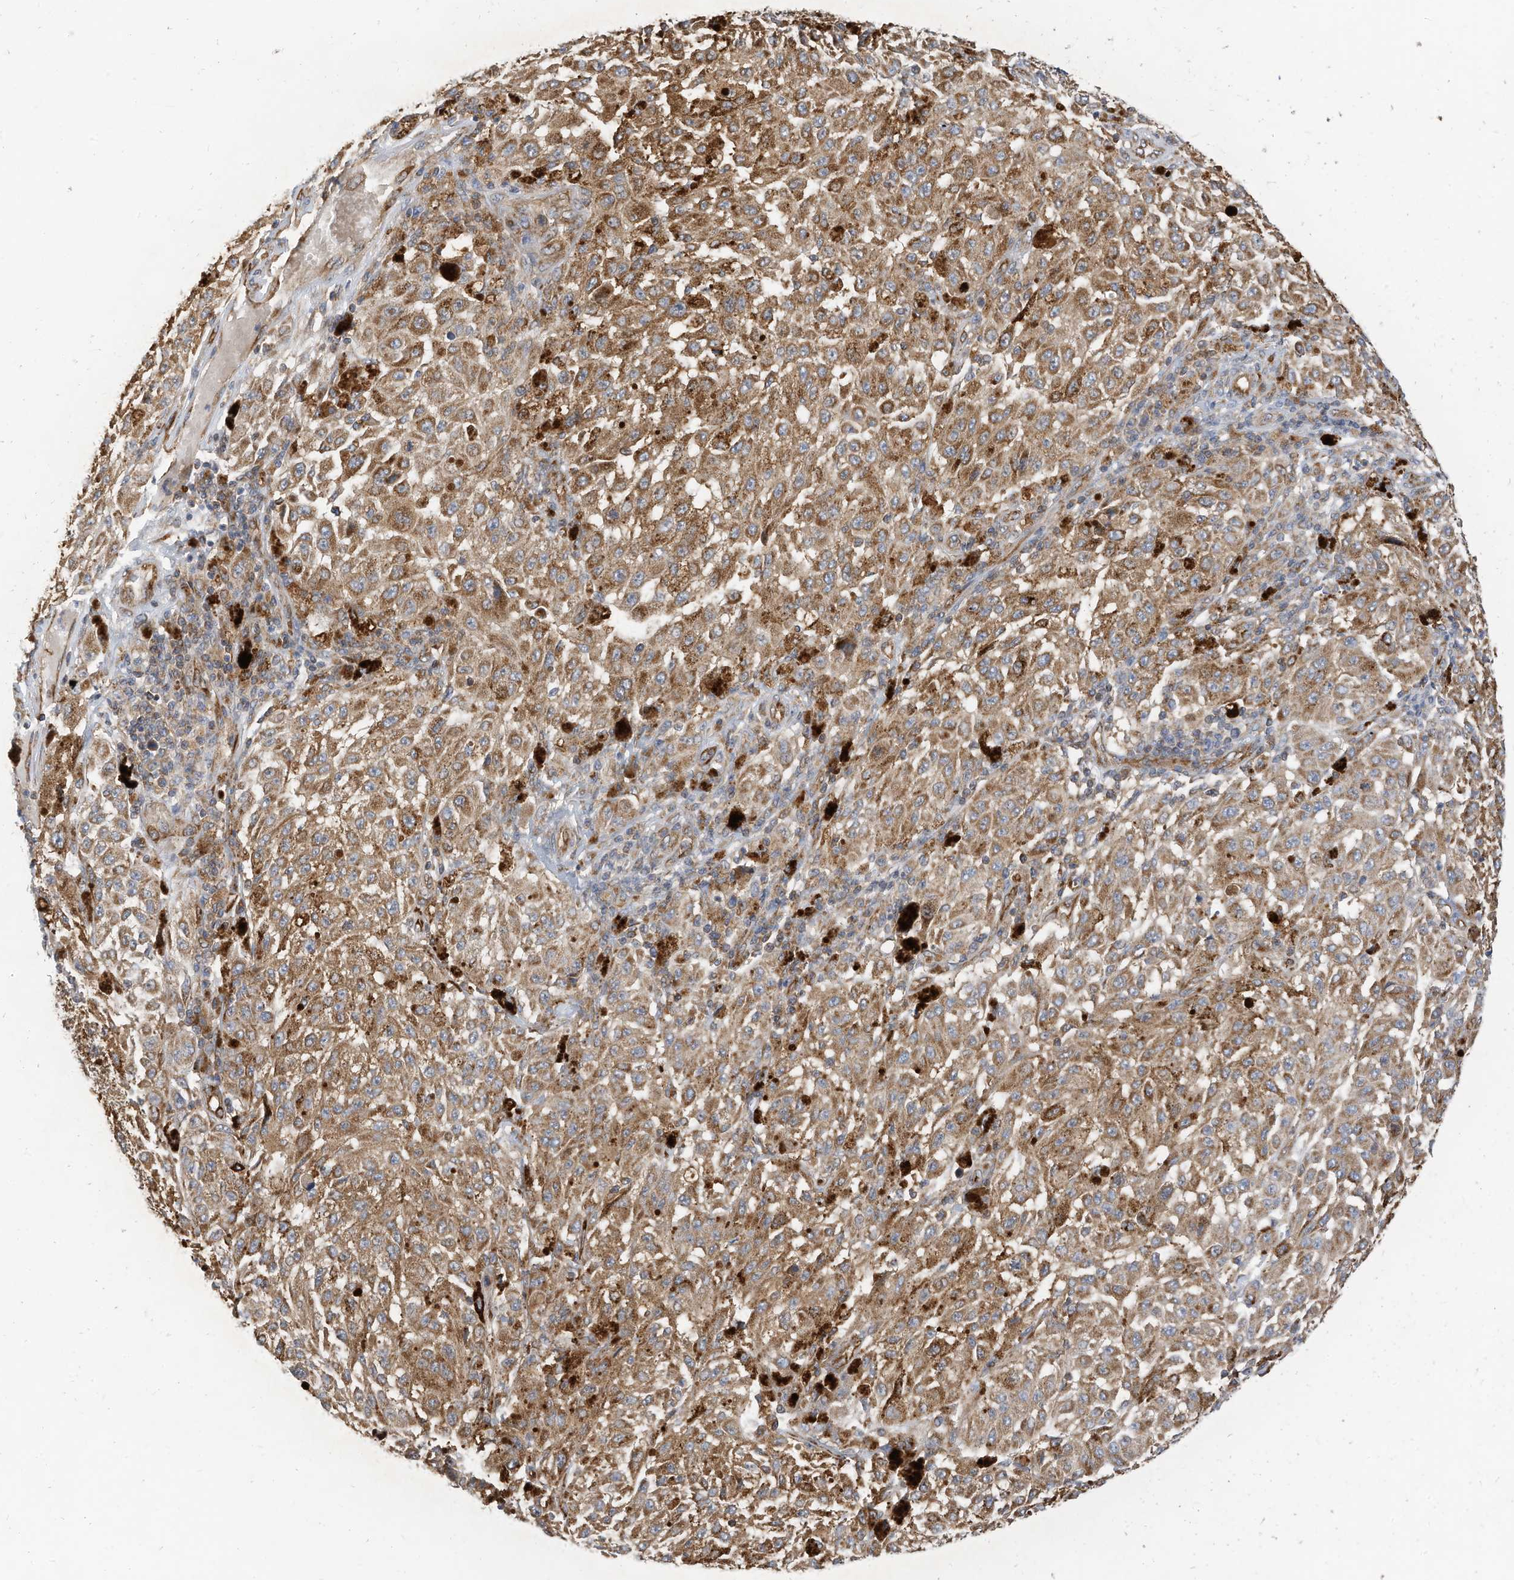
{"staining": {"intensity": "moderate", "quantity": ">75%", "location": "cytoplasmic/membranous"}, "tissue": "melanoma", "cell_type": "Tumor cells", "image_type": "cancer", "snomed": [{"axis": "morphology", "description": "Malignant melanoma, NOS"}, {"axis": "topography", "description": "Skin"}], "caption": "Brown immunohistochemical staining in melanoma shows moderate cytoplasmic/membranous staining in approximately >75% of tumor cells. The staining was performed using DAB (3,3'-diaminobenzidine), with brown indicating positive protein expression. Nuclei are stained blue with hematoxylin.", "gene": "METTL6", "patient": {"sex": "female", "age": 64}}